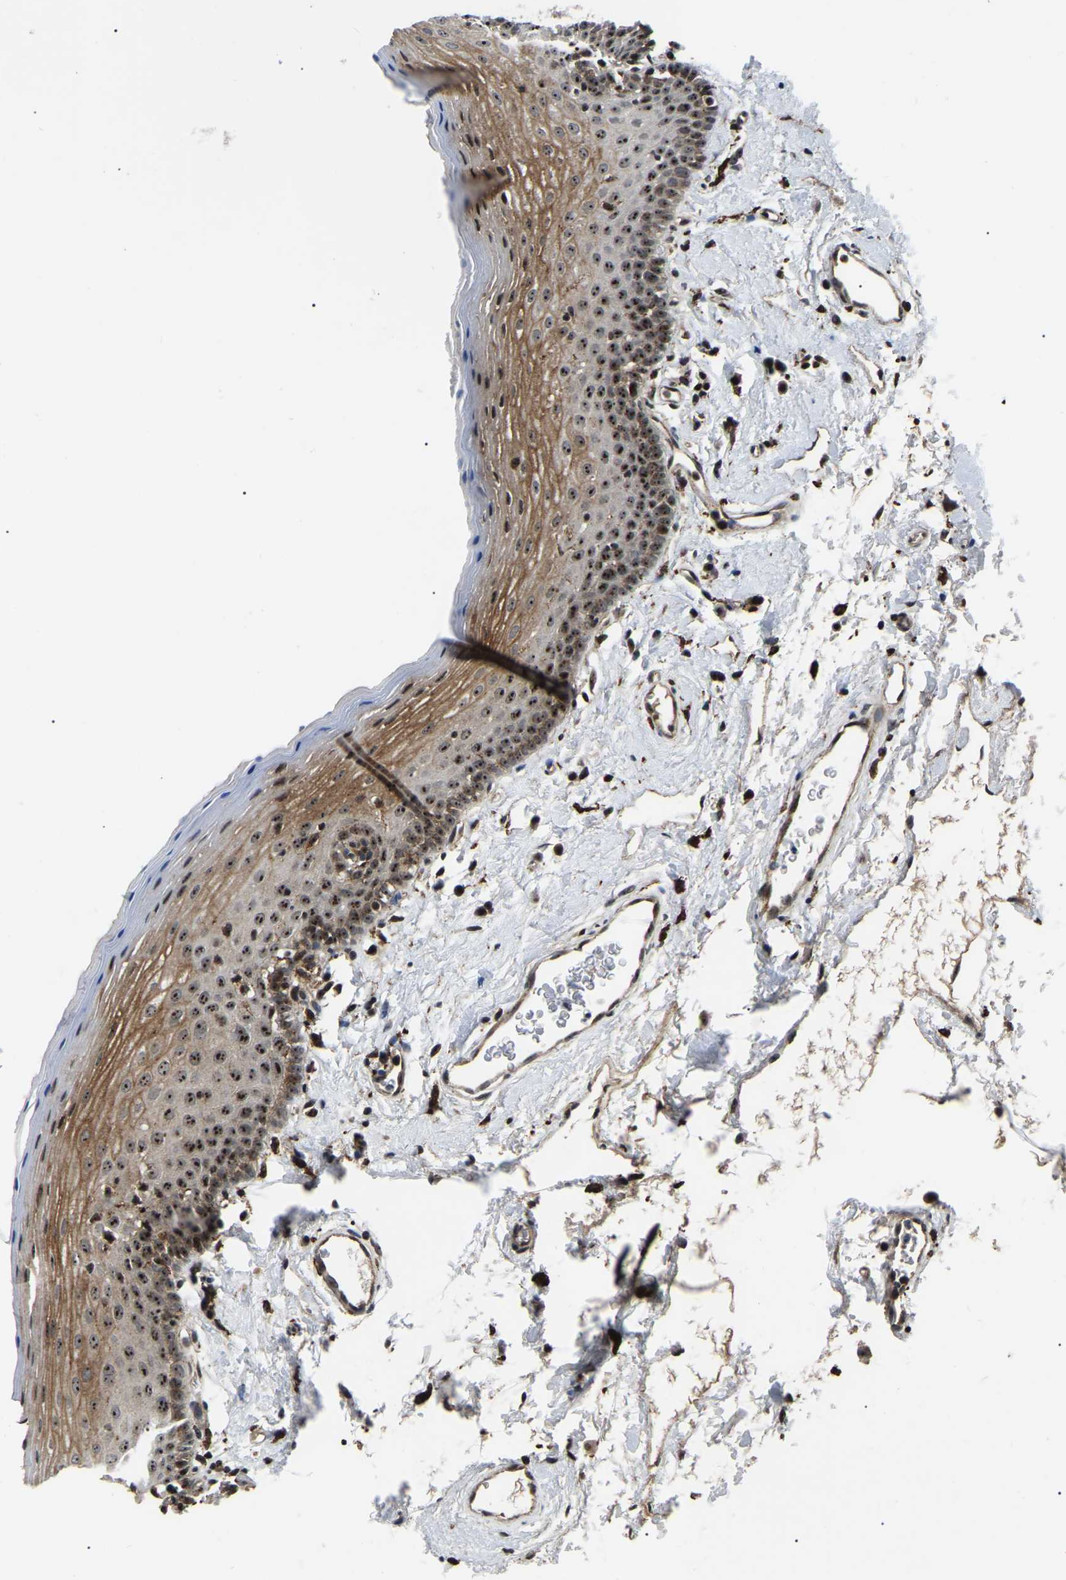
{"staining": {"intensity": "strong", "quantity": ">75%", "location": "cytoplasmic/membranous,nuclear"}, "tissue": "oral mucosa", "cell_type": "Squamous epithelial cells", "image_type": "normal", "snomed": [{"axis": "morphology", "description": "Normal tissue, NOS"}, {"axis": "topography", "description": "Oral tissue"}], "caption": "Immunohistochemical staining of benign oral mucosa shows strong cytoplasmic/membranous,nuclear protein positivity in about >75% of squamous epithelial cells. Immunohistochemistry (ihc) stains the protein of interest in brown and the nuclei are stained blue.", "gene": "RRP1B", "patient": {"sex": "male", "age": 66}}